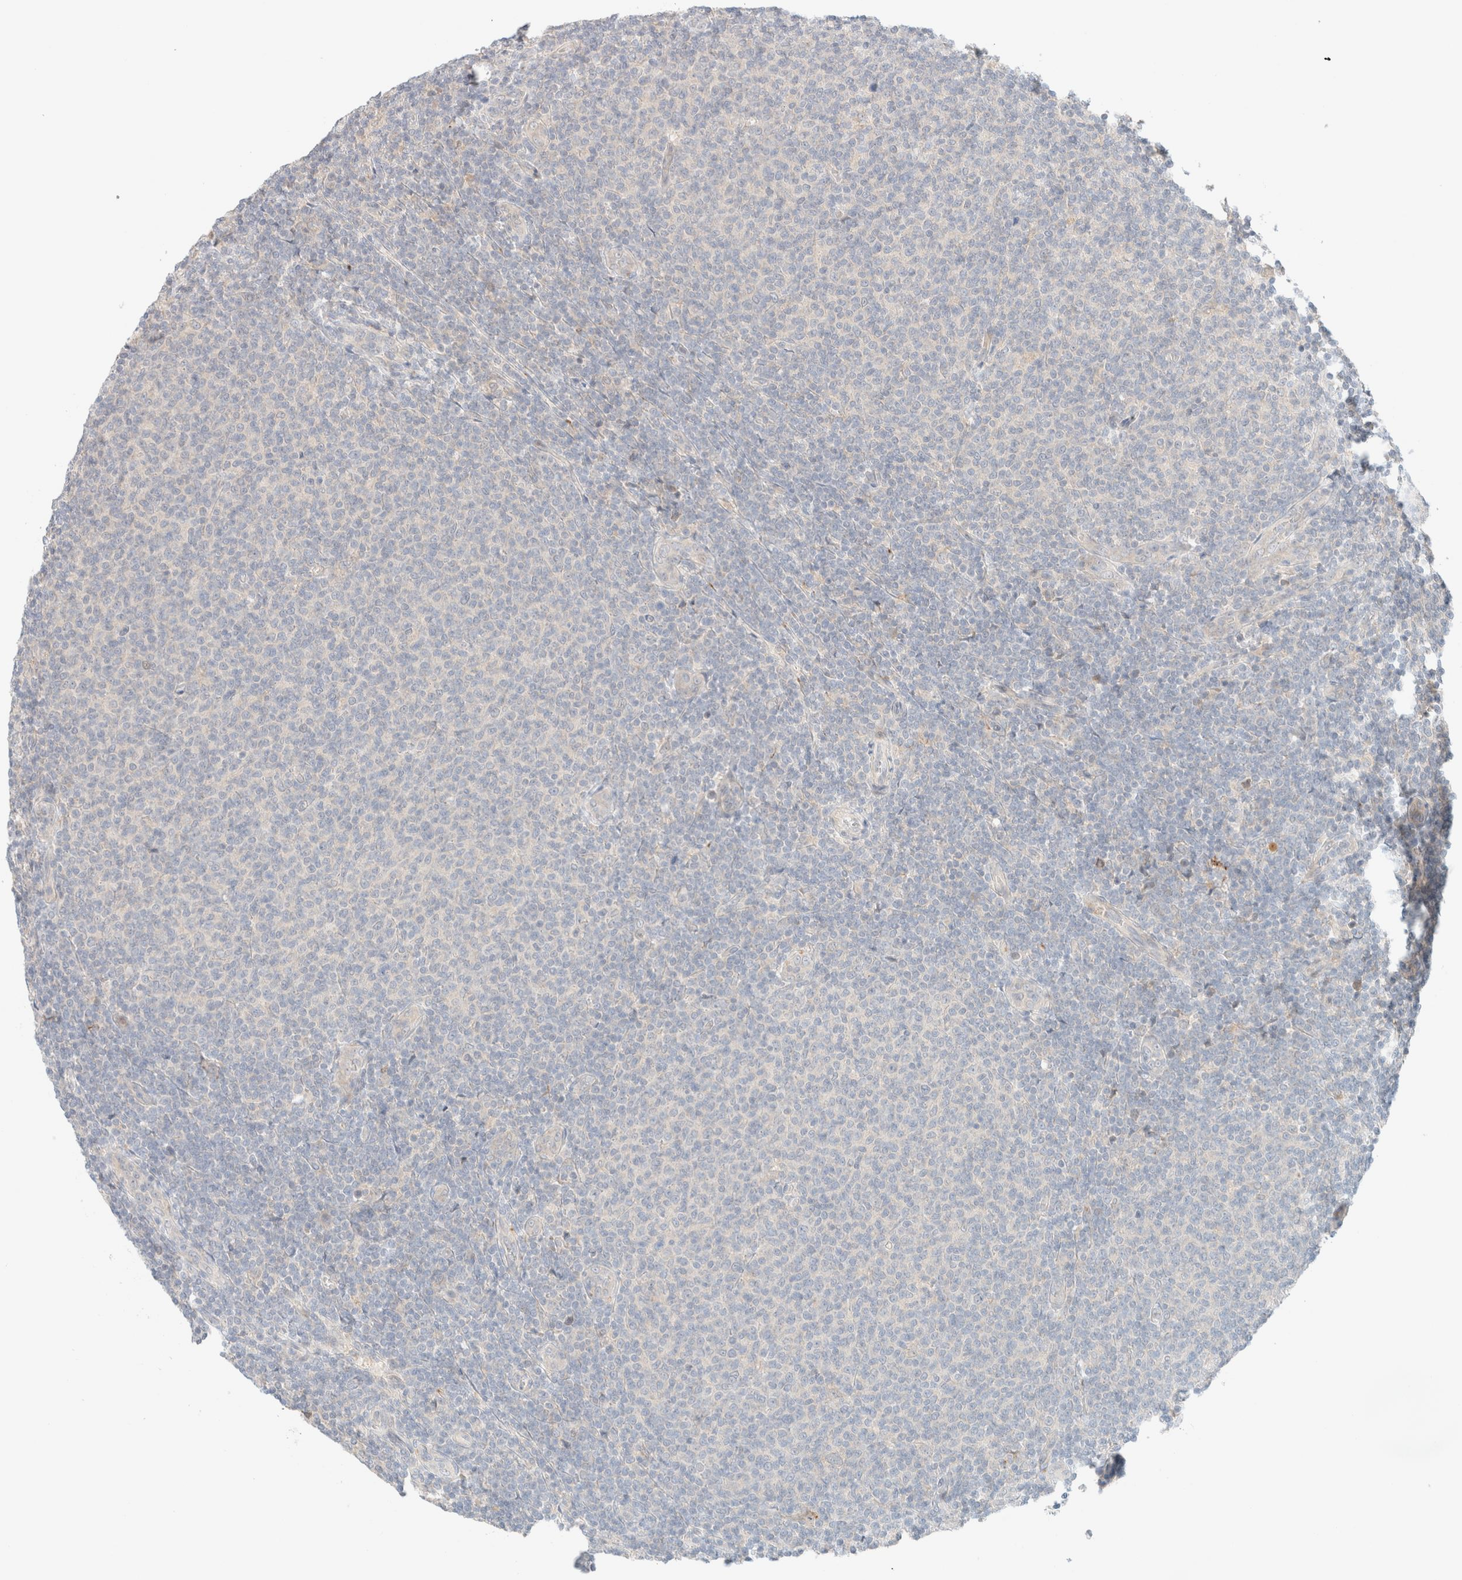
{"staining": {"intensity": "negative", "quantity": "none", "location": "none"}, "tissue": "lymphoma", "cell_type": "Tumor cells", "image_type": "cancer", "snomed": [{"axis": "morphology", "description": "Malignant lymphoma, non-Hodgkin's type, Low grade"}, {"axis": "topography", "description": "Lymph node"}], "caption": "Immunohistochemistry (IHC) of human lymphoma exhibits no positivity in tumor cells.", "gene": "SGSM2", "patient": {"sex": "male", "age": 66}}